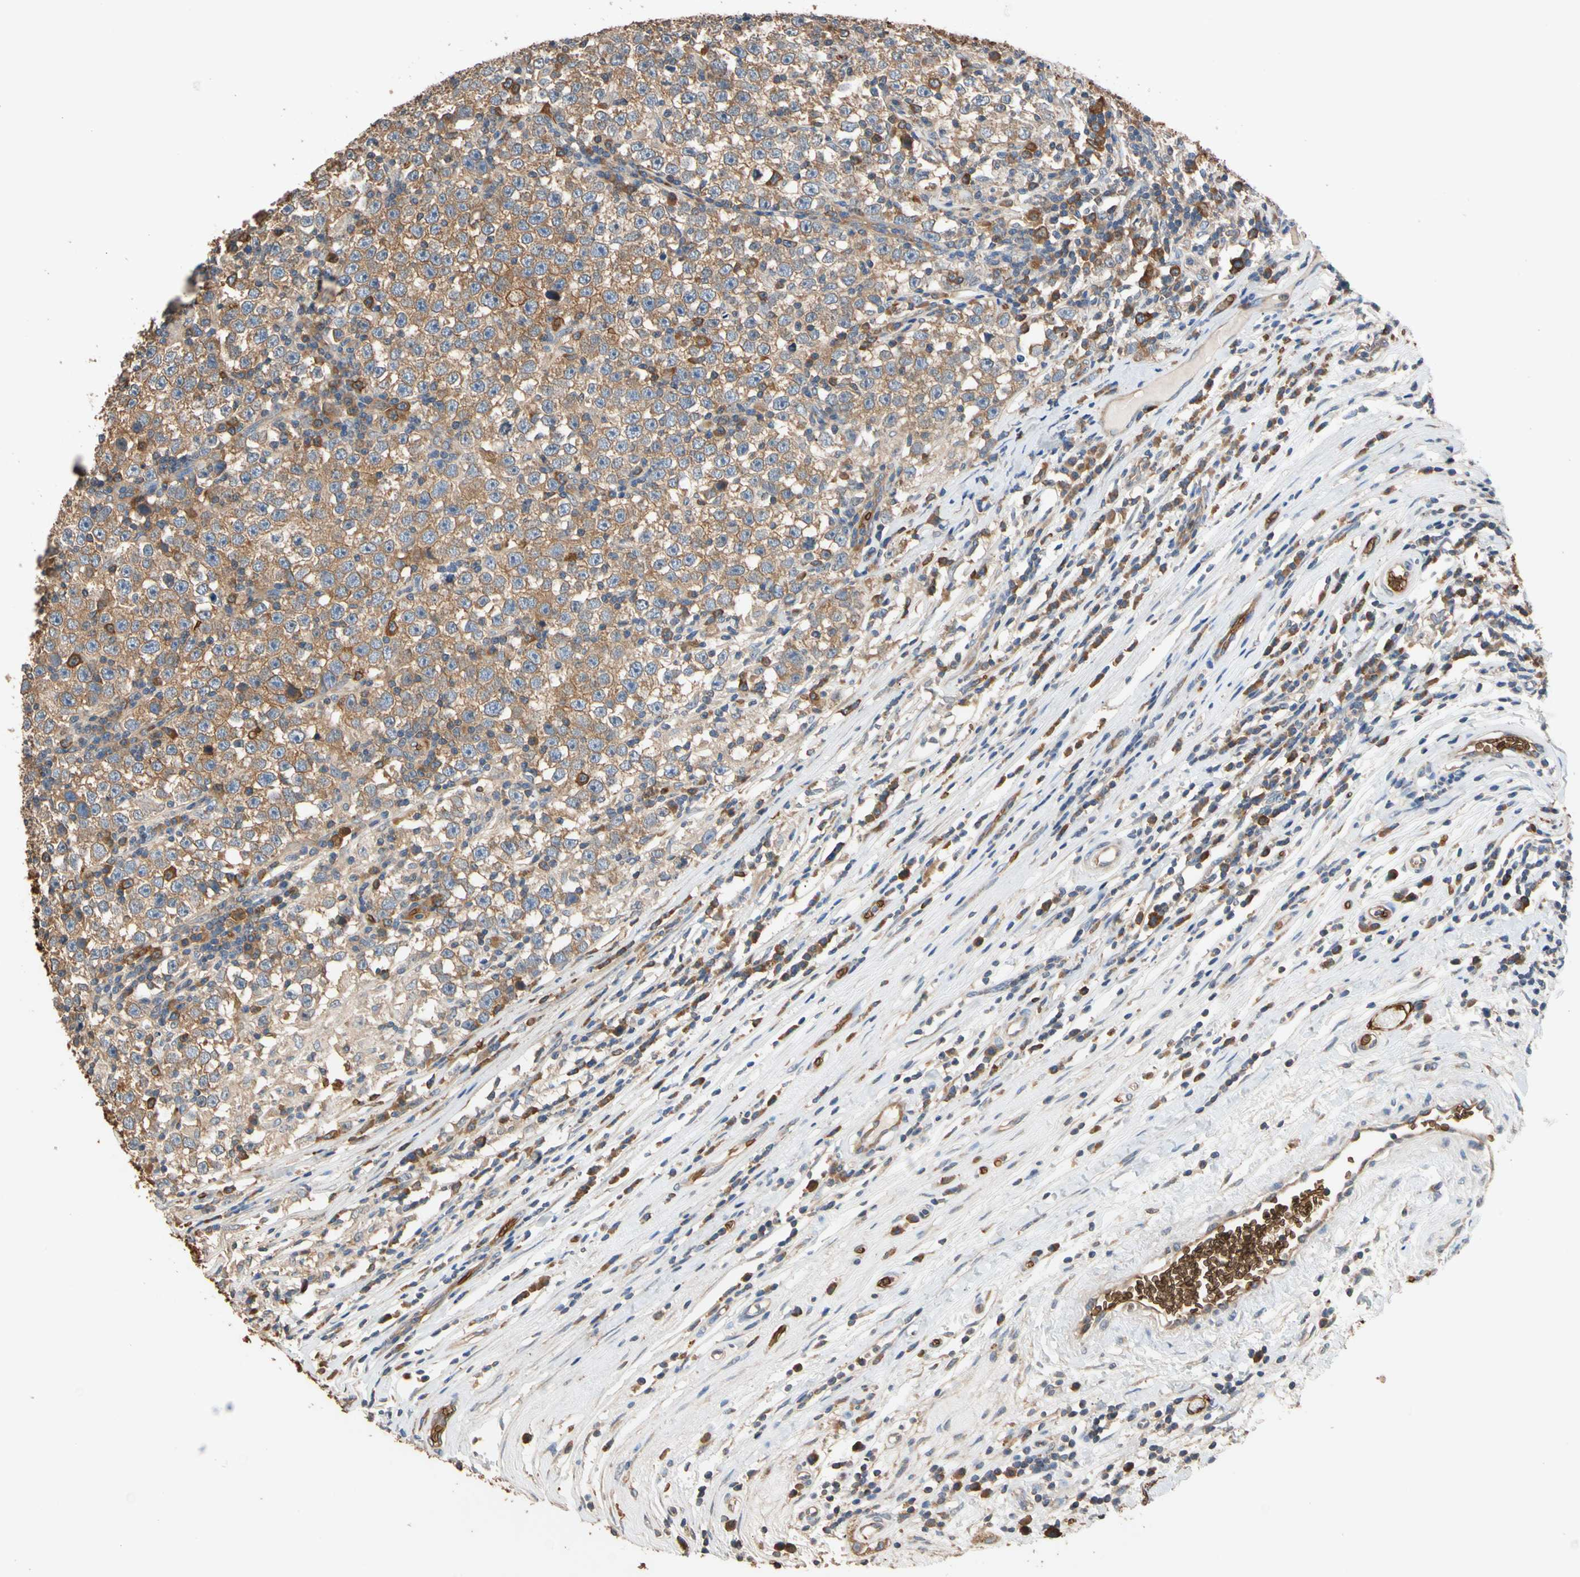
{"staining": {"intensity": "moderate", "quantity": ">75%", "location": "cytoplasmic/membranous"}, "tissue": "testis cancer", "cell_type": "Tumor cells", "image_type": "cancer", "snomed": [{"axis": "morphology", "description": "Seminoma, NOS"}, {"axis": "topography", "description": "Testis"}], "caption": "Immunohistochemical staining of testis cancer displays medium levels of moderate cytoplasmic/membranous staining in about >75% of tumor cells.", "gene": "RIOK2", "patient": {"sex": "male", "age": 43}}